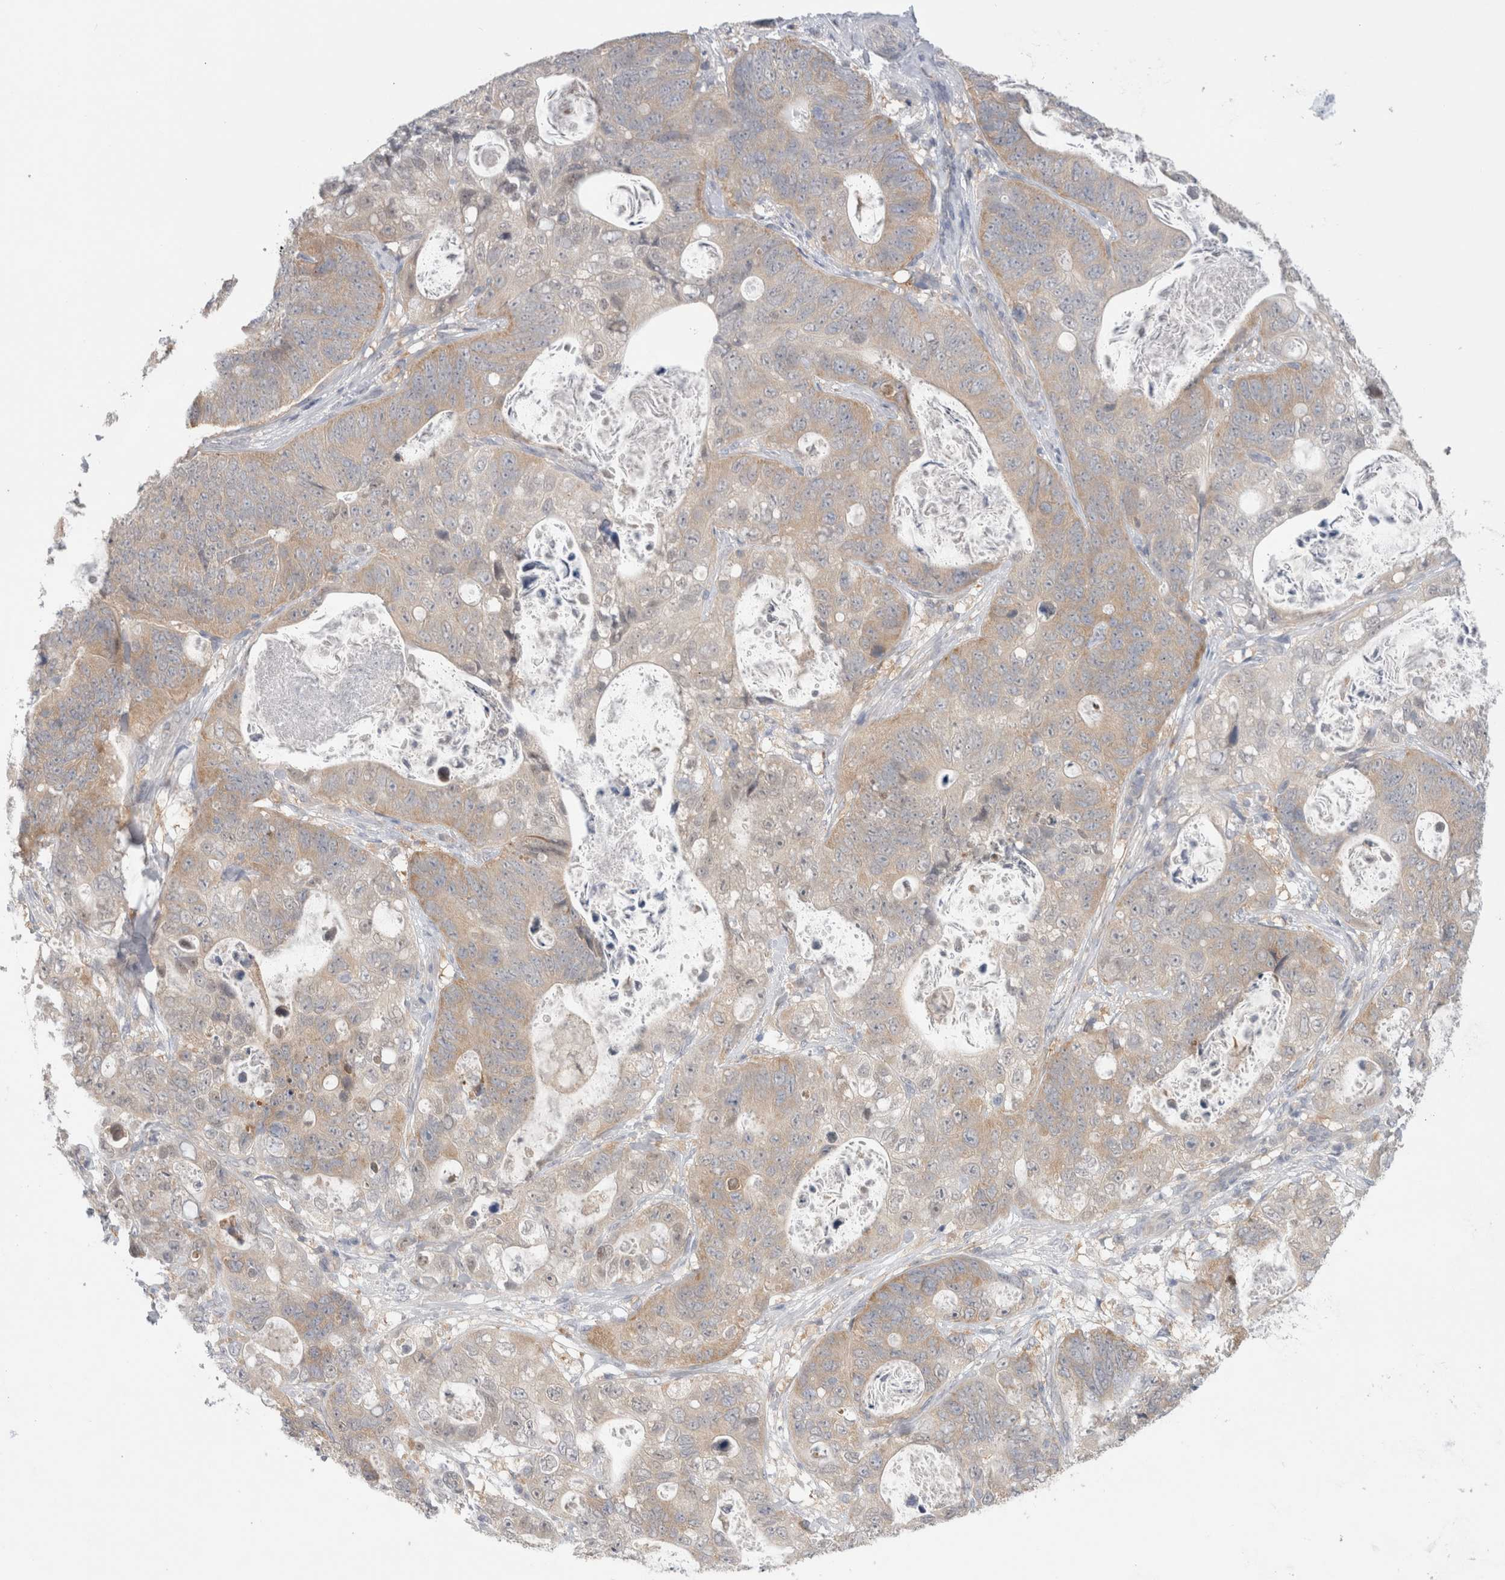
{"staining": {"intensity": "weak", "quantity": ">75%", "location": "cytoplasmic/membranous"}, "tissue": "stomach cancer", "cell_type": "Tumor cells", "image_type": "cancer", "snomed": [{"axis": "morphology", "description": "Normal tissue, NOS"}, {"axis": "morphology", "description": "Adenocarcinoma, NOS"}, {"axis": "topography", "description": "Stomach"}], "caption": "Tumor cells reveal low levels of weak cytoplasmic/membranous positivity in approximately >75% of cells in stomach cancer (adenocarcinoma).", "gene": "NDOR1", "patient": {"sex": "female", "age": 89}}